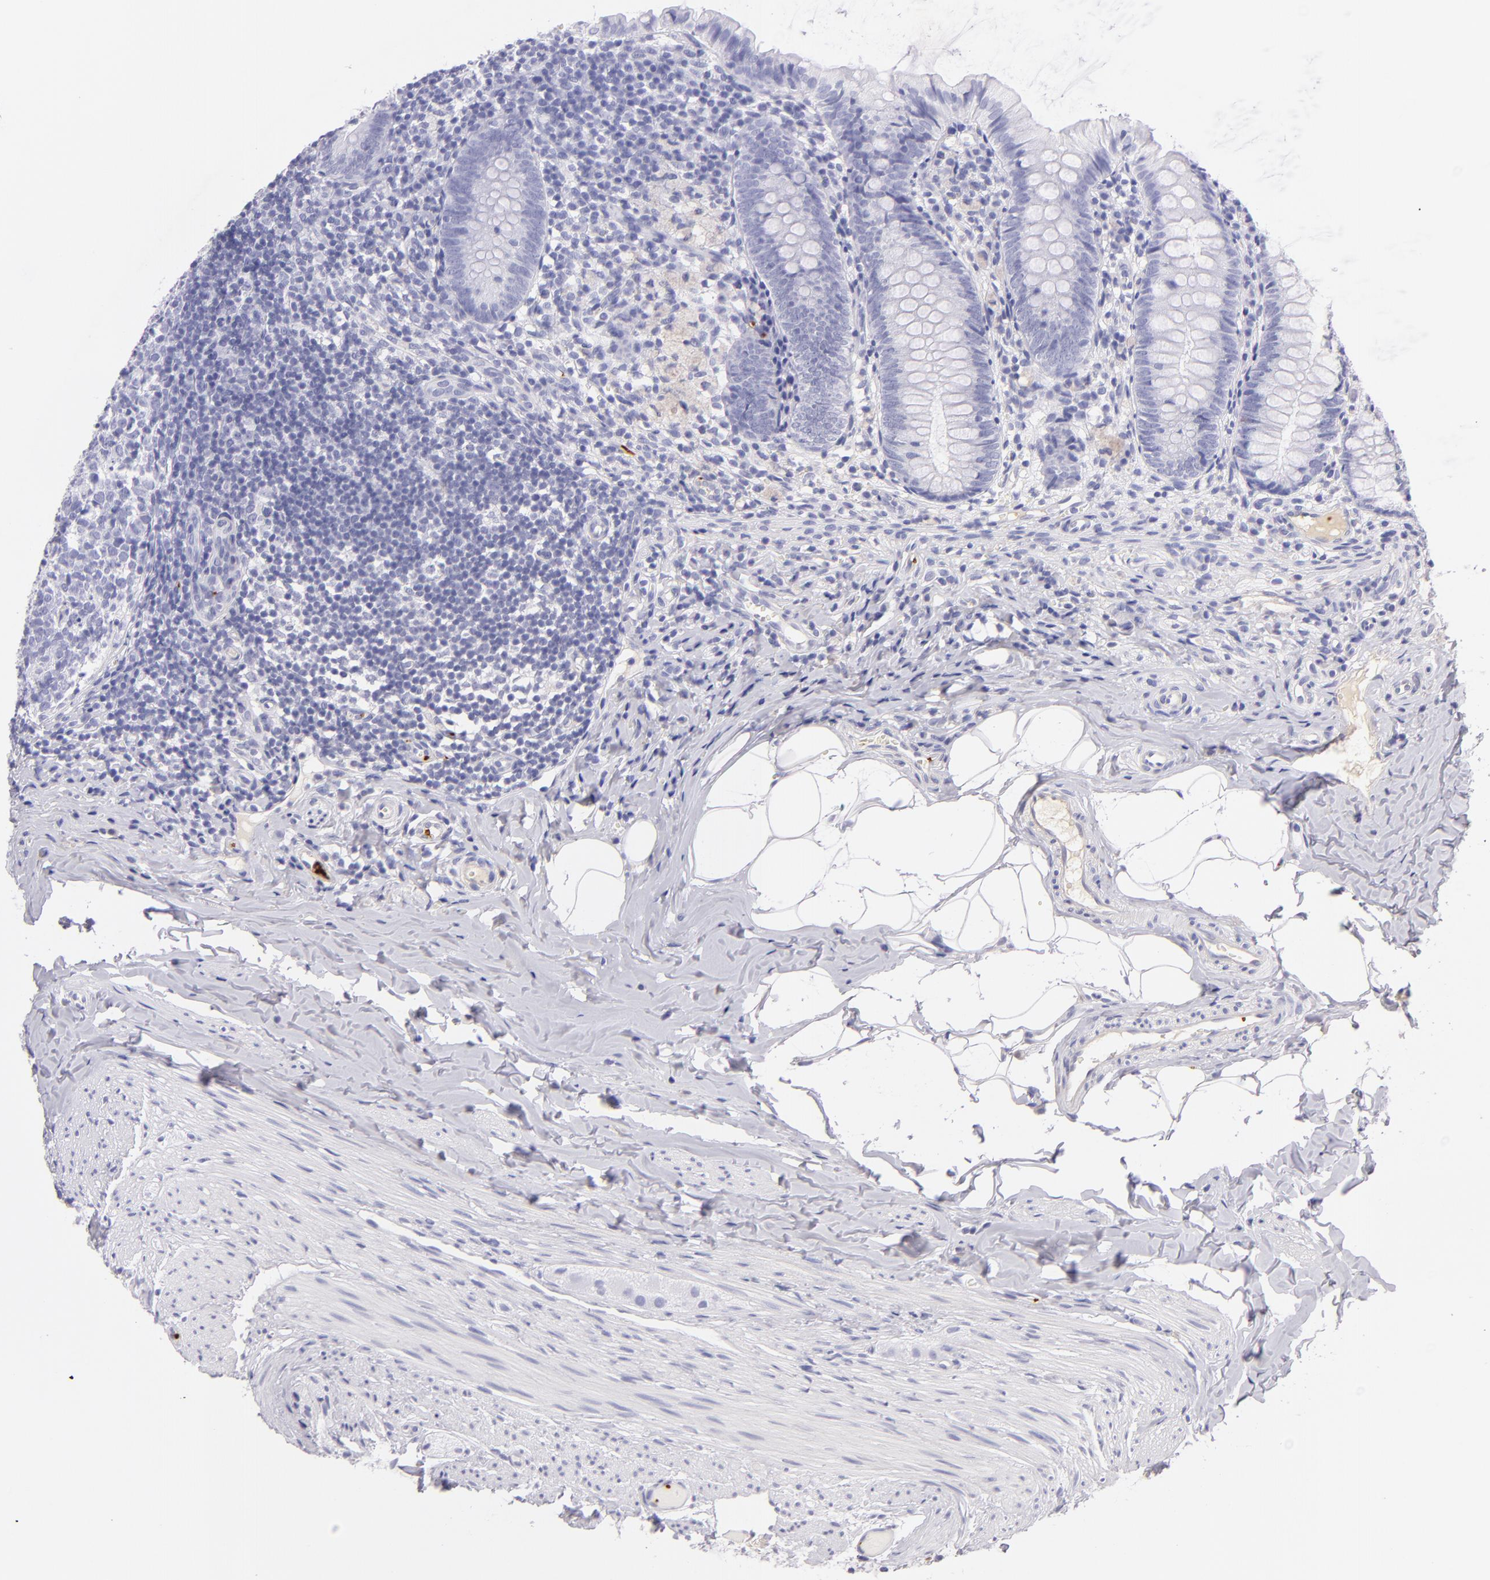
{"staining": {"intensity": "negative", "quantity": "none", "location": "none"}, "tissue": "appendix", "cell_type": "Glandular cells", "image_type": "normal", "snomed": [{"axis": "morphology", "description": "Normal tissue, NOS"}, {"axis": "topography", "description": "Appendix"}], "caption": "This photomicrograph is of benign appendix stained with immunohistochemistry (IHC) to label a protein in brown with the nuclei are counter-stained blue. There is no expression in glandular cells. The staining was performed using DAB (3,3'-diaminobenzidine) to visualize the protein expression in brown, while the nuclei were stained in blue with hematoxylin (Magnification: 20x).", "gene": "GP1BA", "patient": {"sex": "female", "age": 9}}